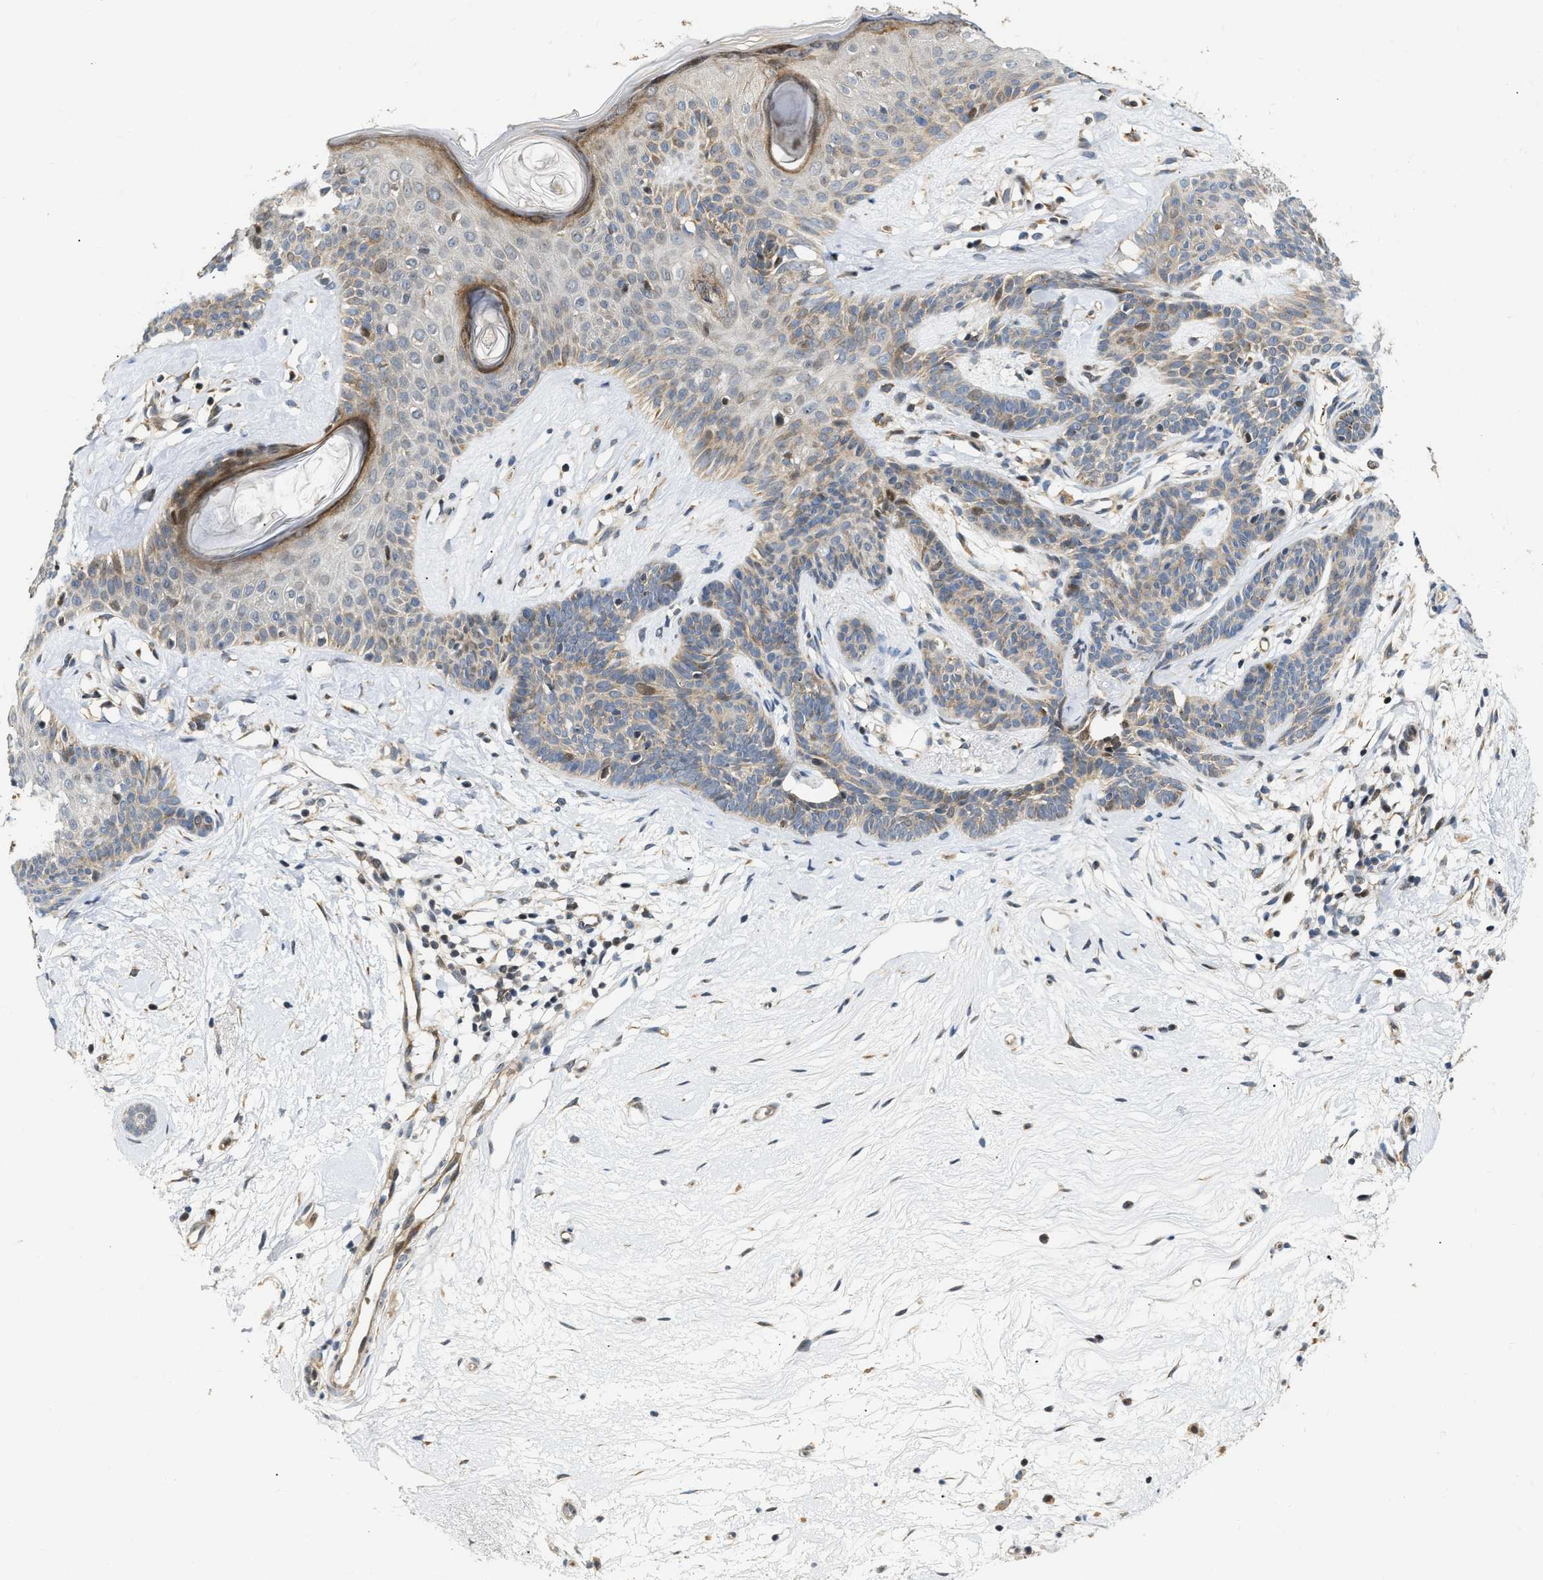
{"staining": {"intensity": "moderate", "quantity": "<25%", "location": "cytoplasmic/membranous,nuclear"}, "tissue": "skin cancer", "cell_type": "Tumor cells", "image_type": "cancer", "snomed": [{"axis": "morphology", "description": "Developmental malformation"}, {"axis": "morphology", "description": "Basal cell carcinoma"}, {"axis": "topography", "description": "Skin"}], "caption": "Basal cell carcinoma (skin) stained with a brown dye shows moderate cytoplasmic/membranous and nuclear positive positivity in about <25% of tumor cells.", "gene": "DEPTOR", "patient": {"sex": "female", "age": 62}}